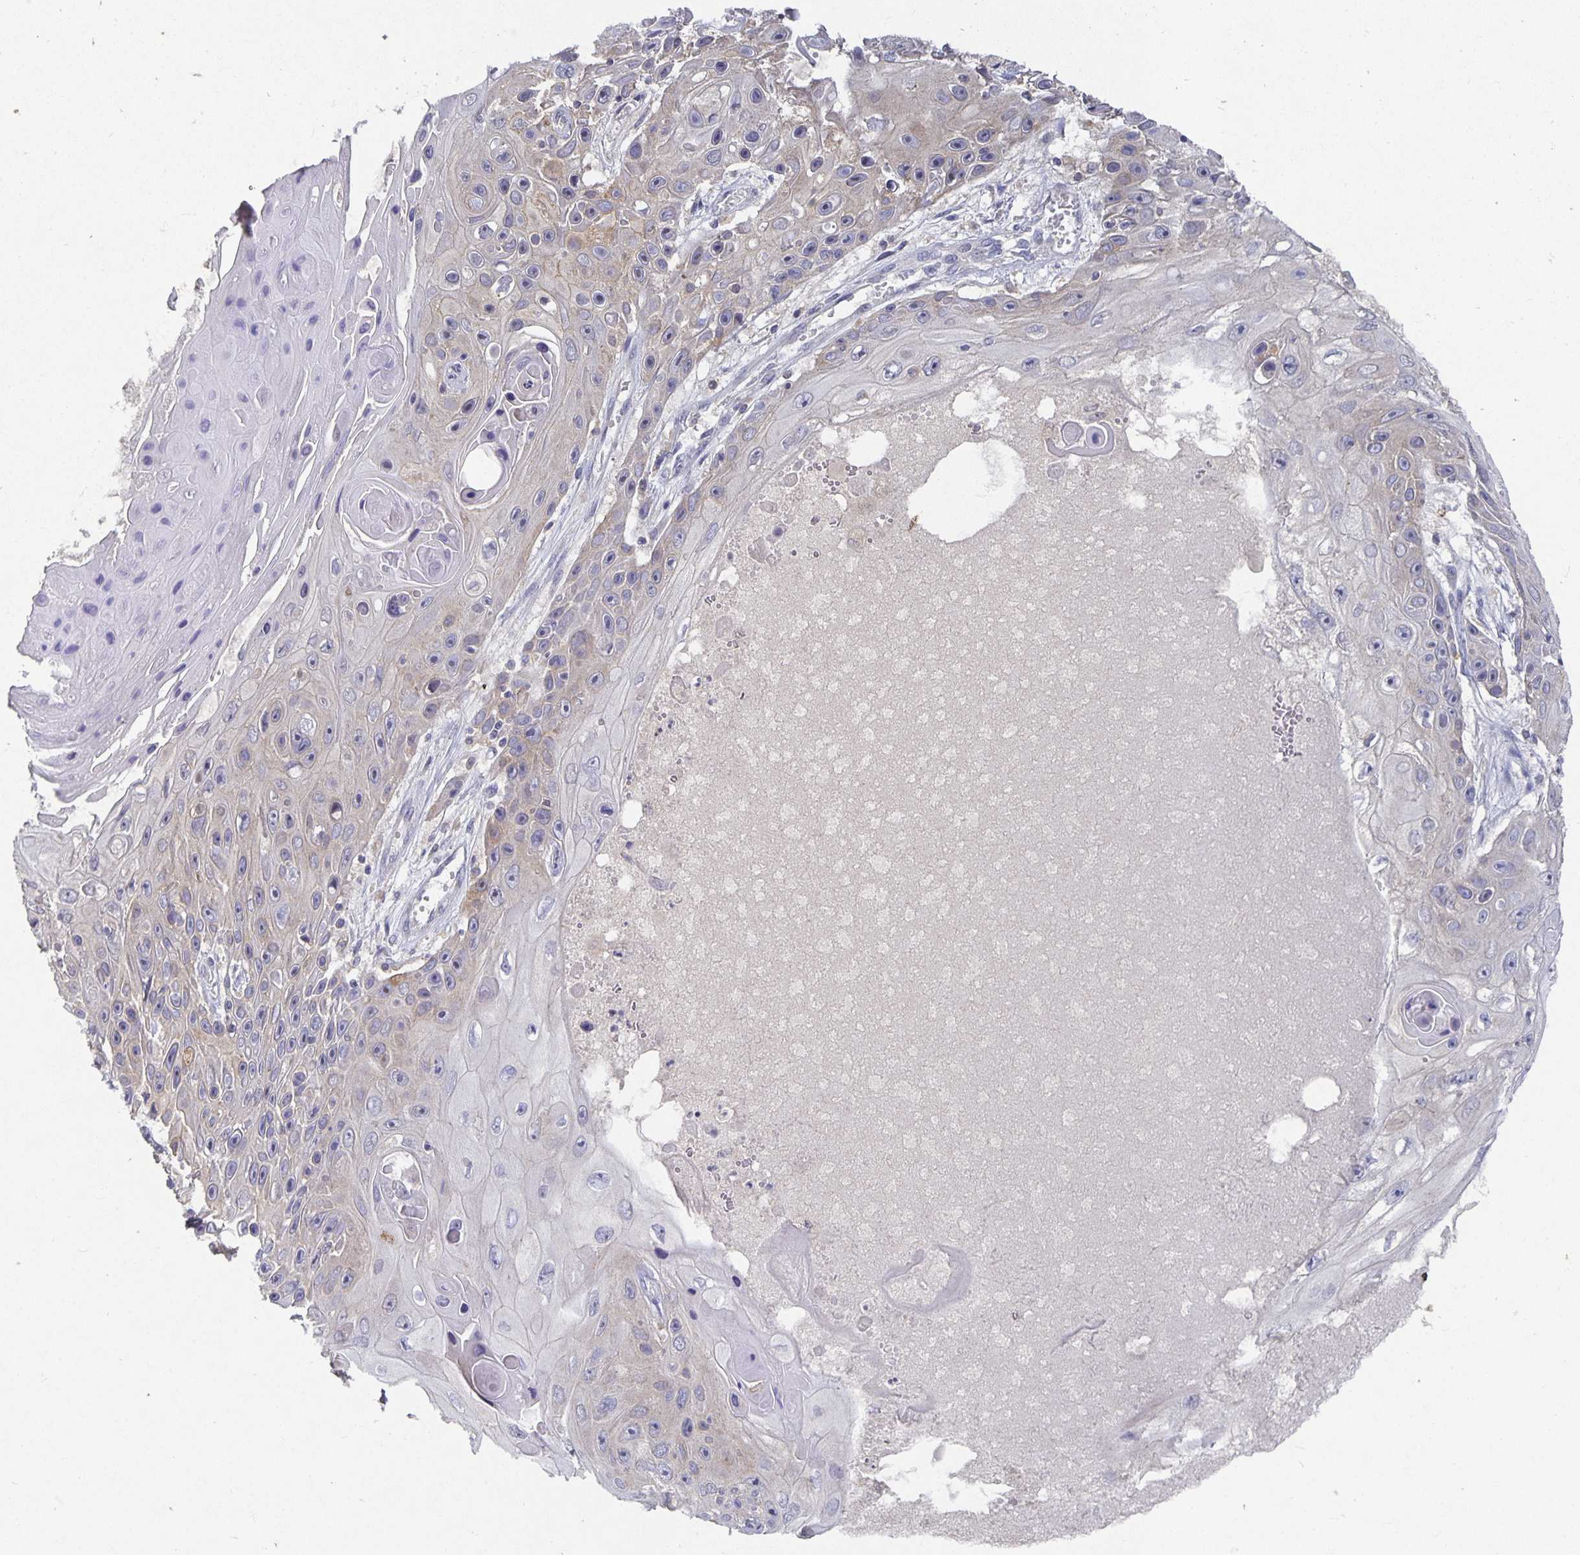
{"staining": {"intensity": "negative", "quantity": "none", "location": "none"}, "tissue": "skin cancer", "cell_type": "Tumor cells", "image_type": "cancer", "snomed": [{"axis": "morphology", "description": "Squamous cell carcinoma, NOS"}, {"axis": "topography", "description": "Skin"}], "caption": "Skin squamous cell carcinoma was stained to show a protein in brown. There is no significant staining in tumor cells. (Stains: DAB immunohistochemistry with hematoxylin counter stain, Microscopy: brightfield microscopy at high magnification).", "gene": "HEPN1", "patient": {"sex": "male", "age": 82}}